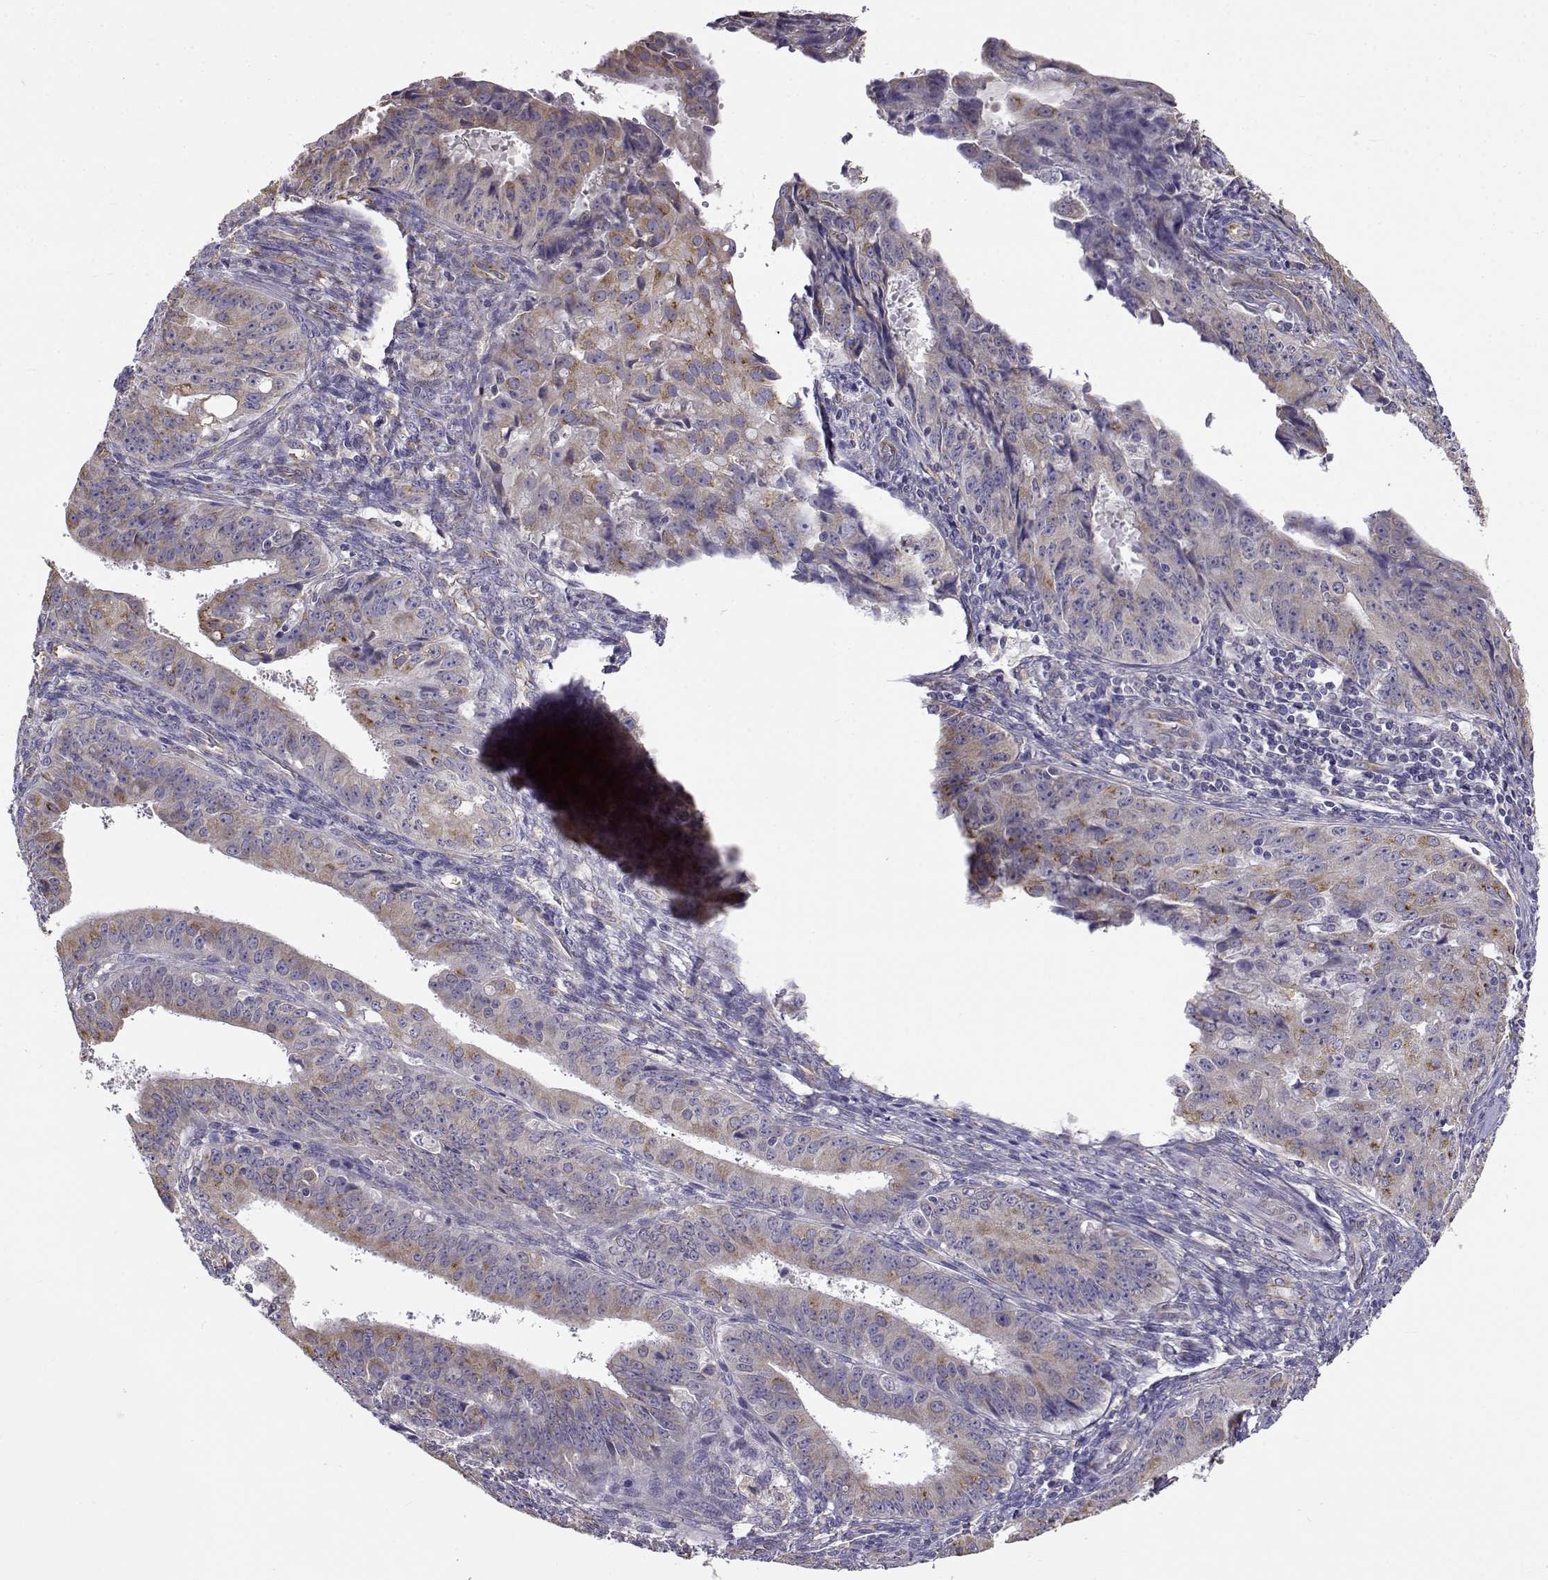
{"staining": {"intensity": "moderate", "quantity": "25%-75%", "location": "cytoplasmic/membranous"}, "tissue": "ovarian cancer", "cell_type": "Tumor cells", "image_type": "cancer", "snomed": [{"axis": "morphology", "description": "Carcinoma, endometroid"}, {"axis": "topography", "description": "Ovary"}], "caption": "Tumor cells demonstrate medium levels of moderate cytoplasmic/membranous staining in about 25%-75% of cells in ovarian cancer.", "gene": "BEND6", "patient": {"sex": "female", "age": 42}}